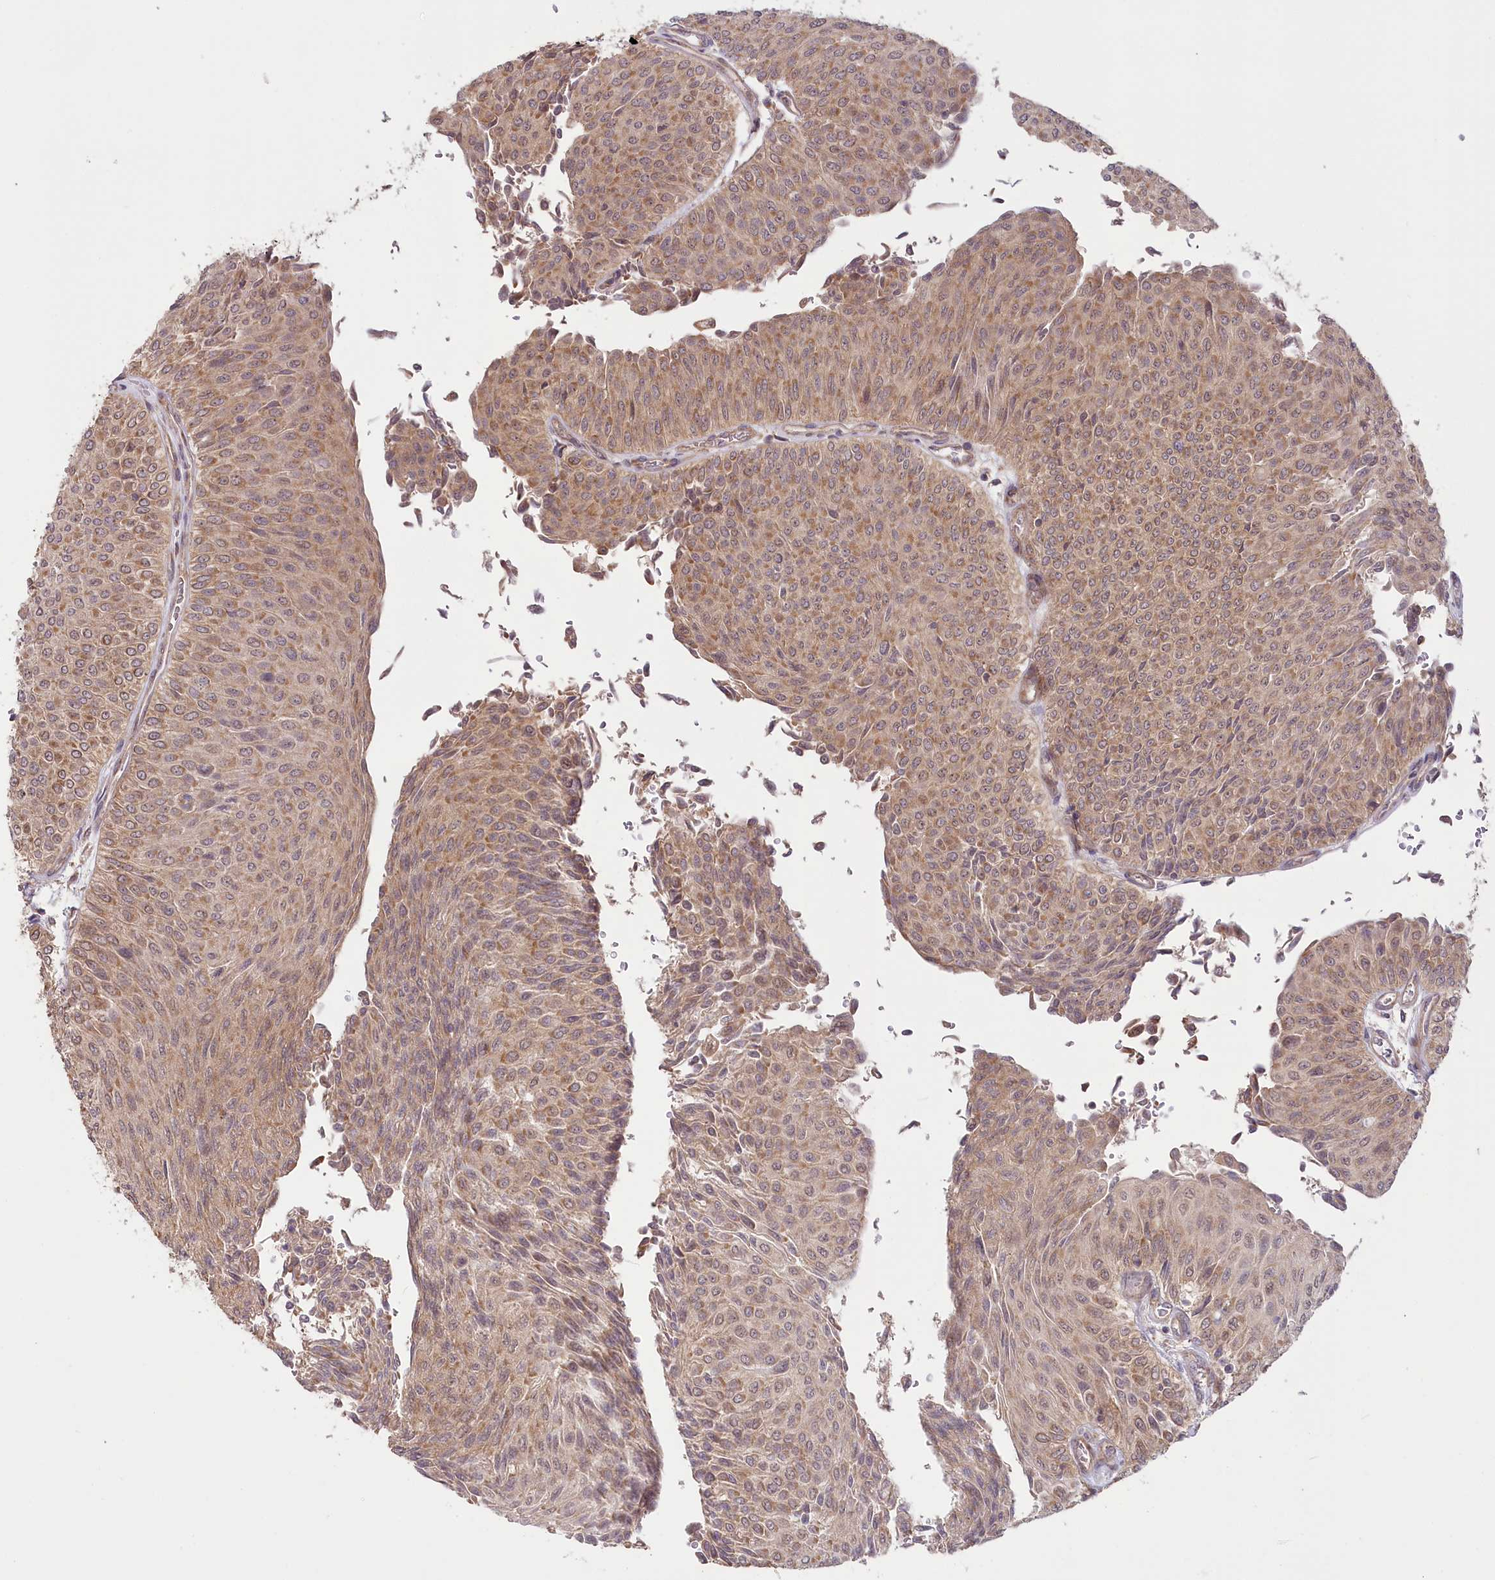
{"staining": {"intensity": "moderate", "quantity": ">75%", "location": "cytoplasmic/membranous"}, "tissue": "urothelial cancer", "cell_type": "Tumor cells", "image_type": "cancer", "snomed": [{"axis": "morphology", "description": "Urothelial carcinoma, Low grade"}, {"axis": "topography", "description": "Urinary bladder"}], "caption": "A brown stain shows moderate cytoplasmic/membranous staining of a protein in human urothelial carcinoma (low-grade) tumor cells. (DAB (3,3'-diaminobenzidine) IHC with brightfield microscopy, high magnification).", "gene": "CEP70", "patient": {"sex": "male", "age": 78}}